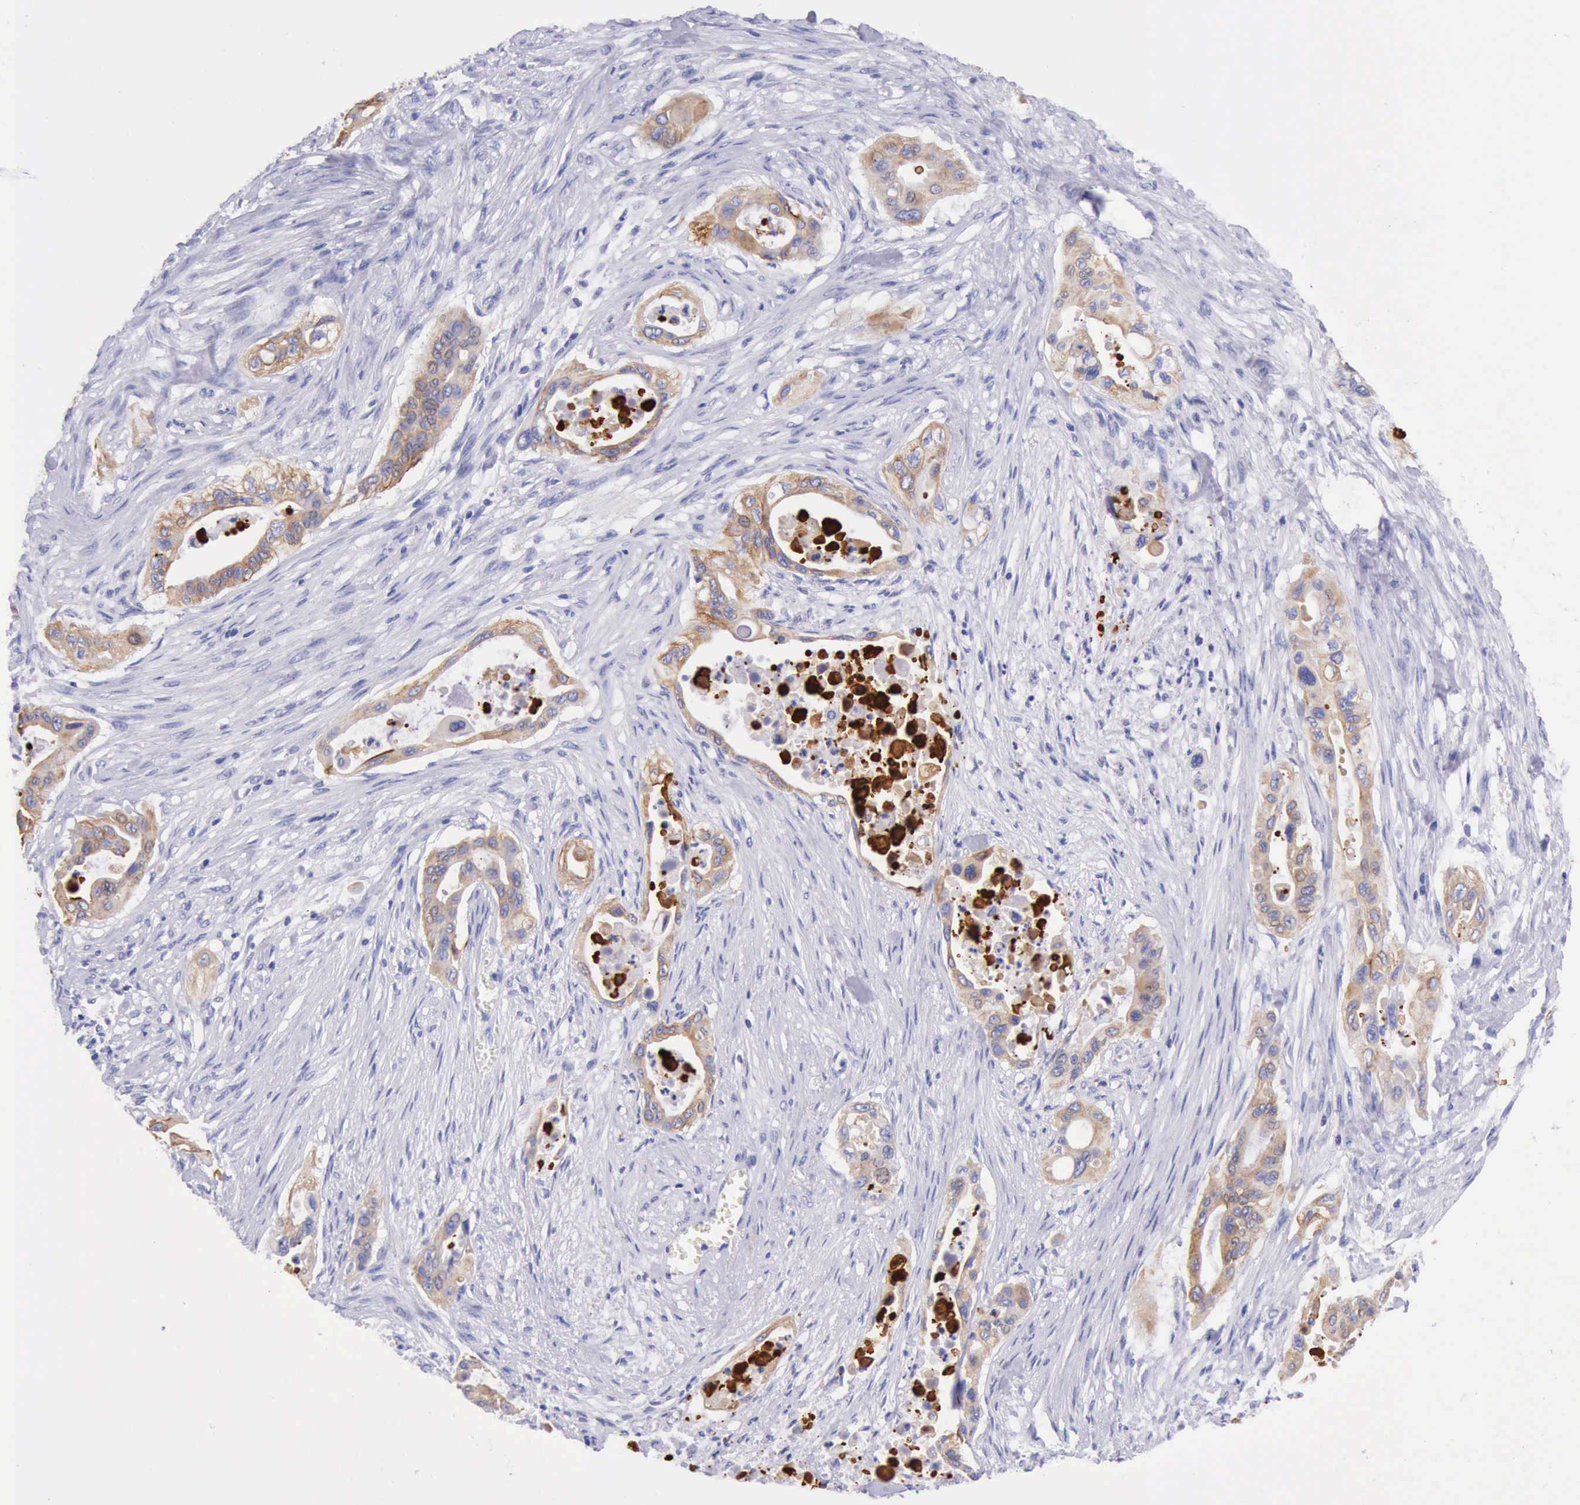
{"staining": {"intensity": "moderate", "quantity": ">75%", "location": "cytoplasmic/membranous"}, "tissue": "pancreatic cancer", "cell_type": "Tumor cells", "image_type": "cancer", "snomed": [{"axis": "morphology", "description": "Adenocarcinoma, NOS"}, {"axis": "topography", "description": "Pancreas"}], "caption": "About >75% of tumor cells in human pancreatic adenocarcinoma show moderate cytoplasmic/membranous protein expression as visualized by brown immunohistochemical staining.", "gene": "KRT8", "patient": {"sex": "male", "age": 77}}